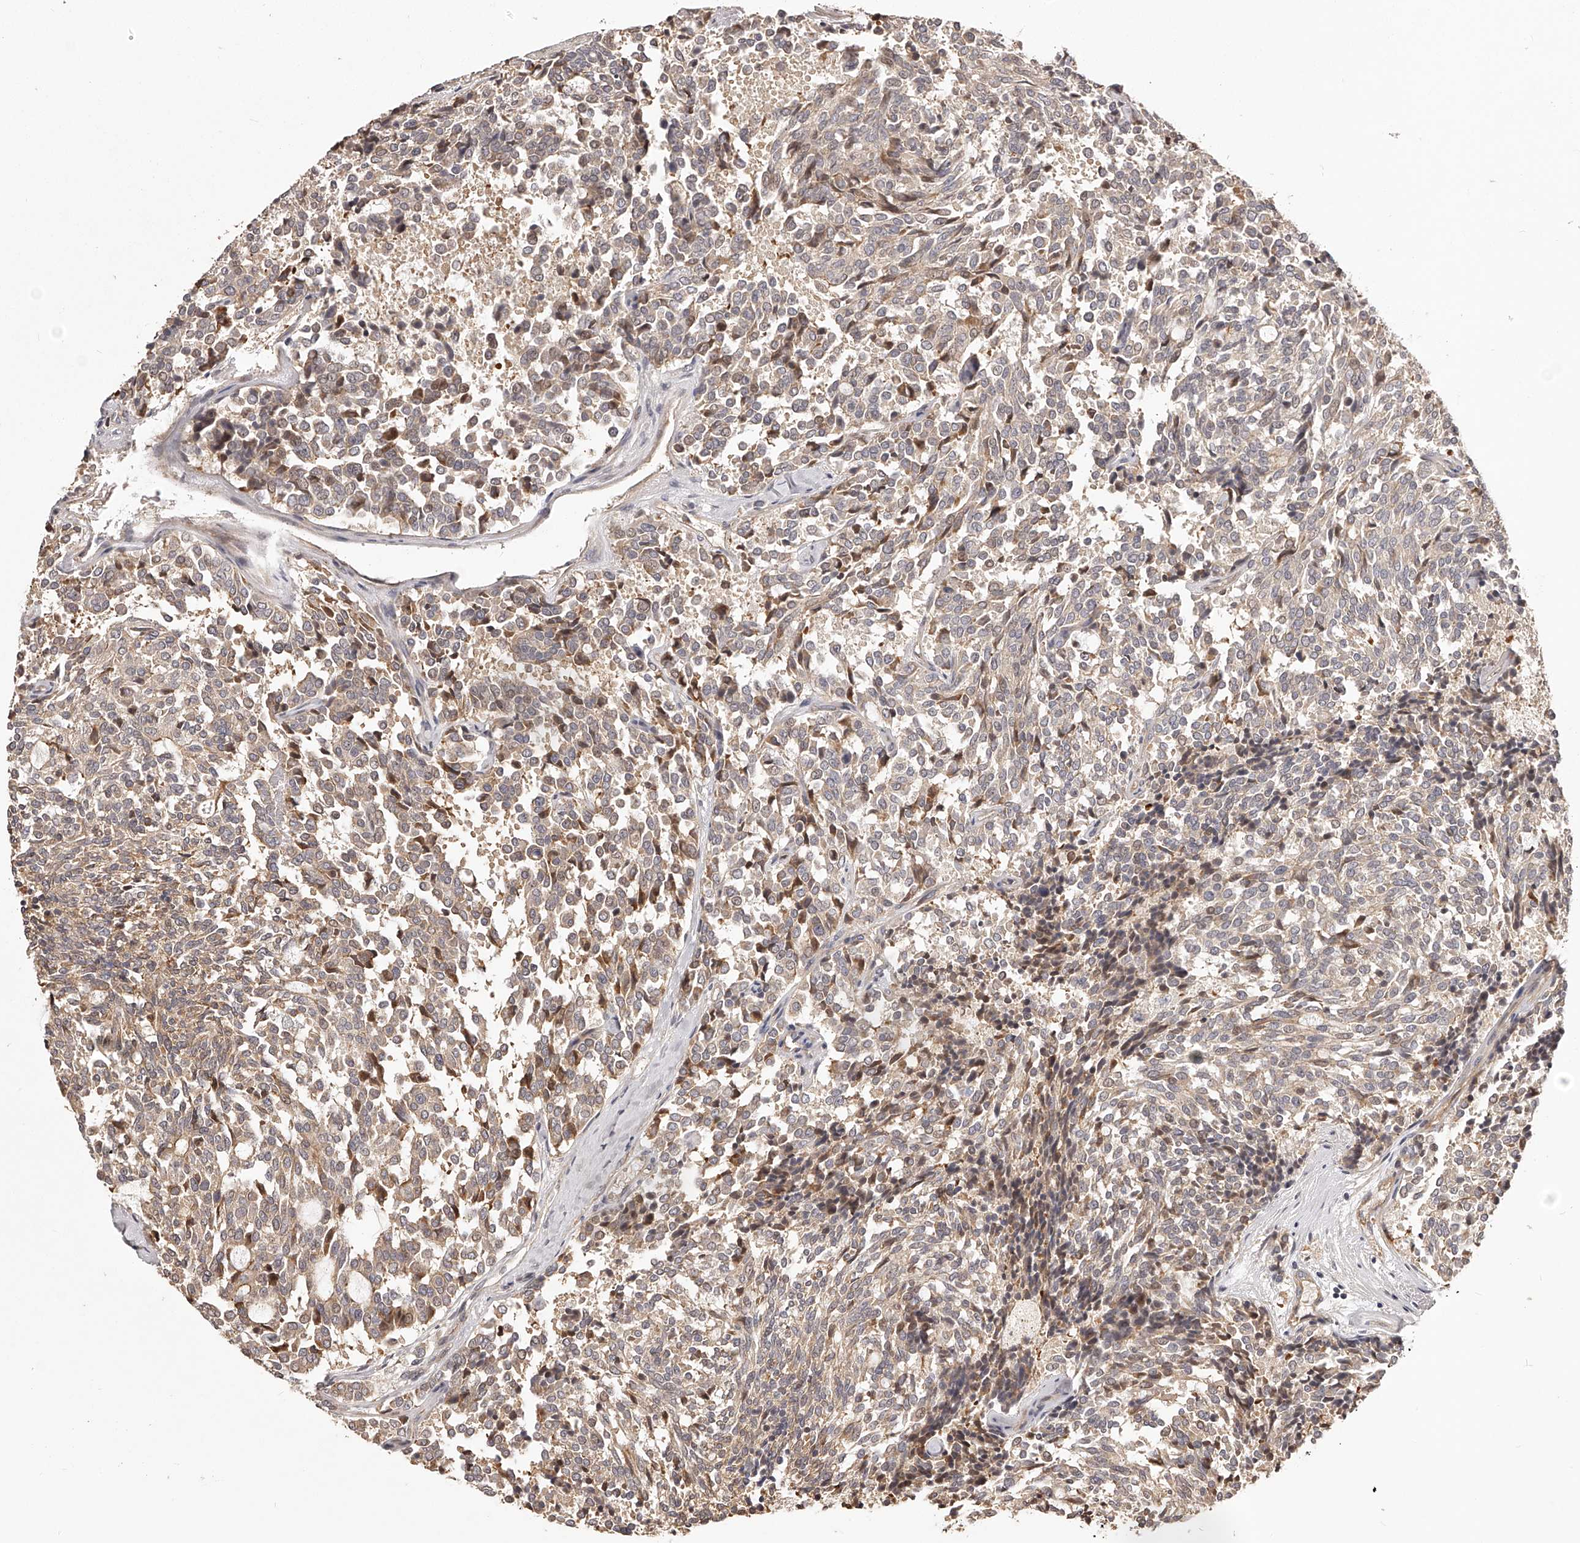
{"staining": {"intensity": "weak", "quantity": ">75%", "location": "cytoplasmic/membranous"}, "tissue": "carcinoid", "cell_type": "Tumor cells", "image_type": "cancer", "snomed": [{"axis": "morphology", "description": "Carcinoid, malignant, NOS"}, {"axis": "topography", "description": "Pancreas"}], "caption": "This histopathology image demonstrates carcinoid (malignant) stained with immunohistochemistry to label a protein in brown. The cytoplasmic/membranous of tumor cells show weak positivity for the protein. Nuclei are counter-stained blue.", "gene": "ZNF582", "patient": {"sex": "female", "age": 54}}